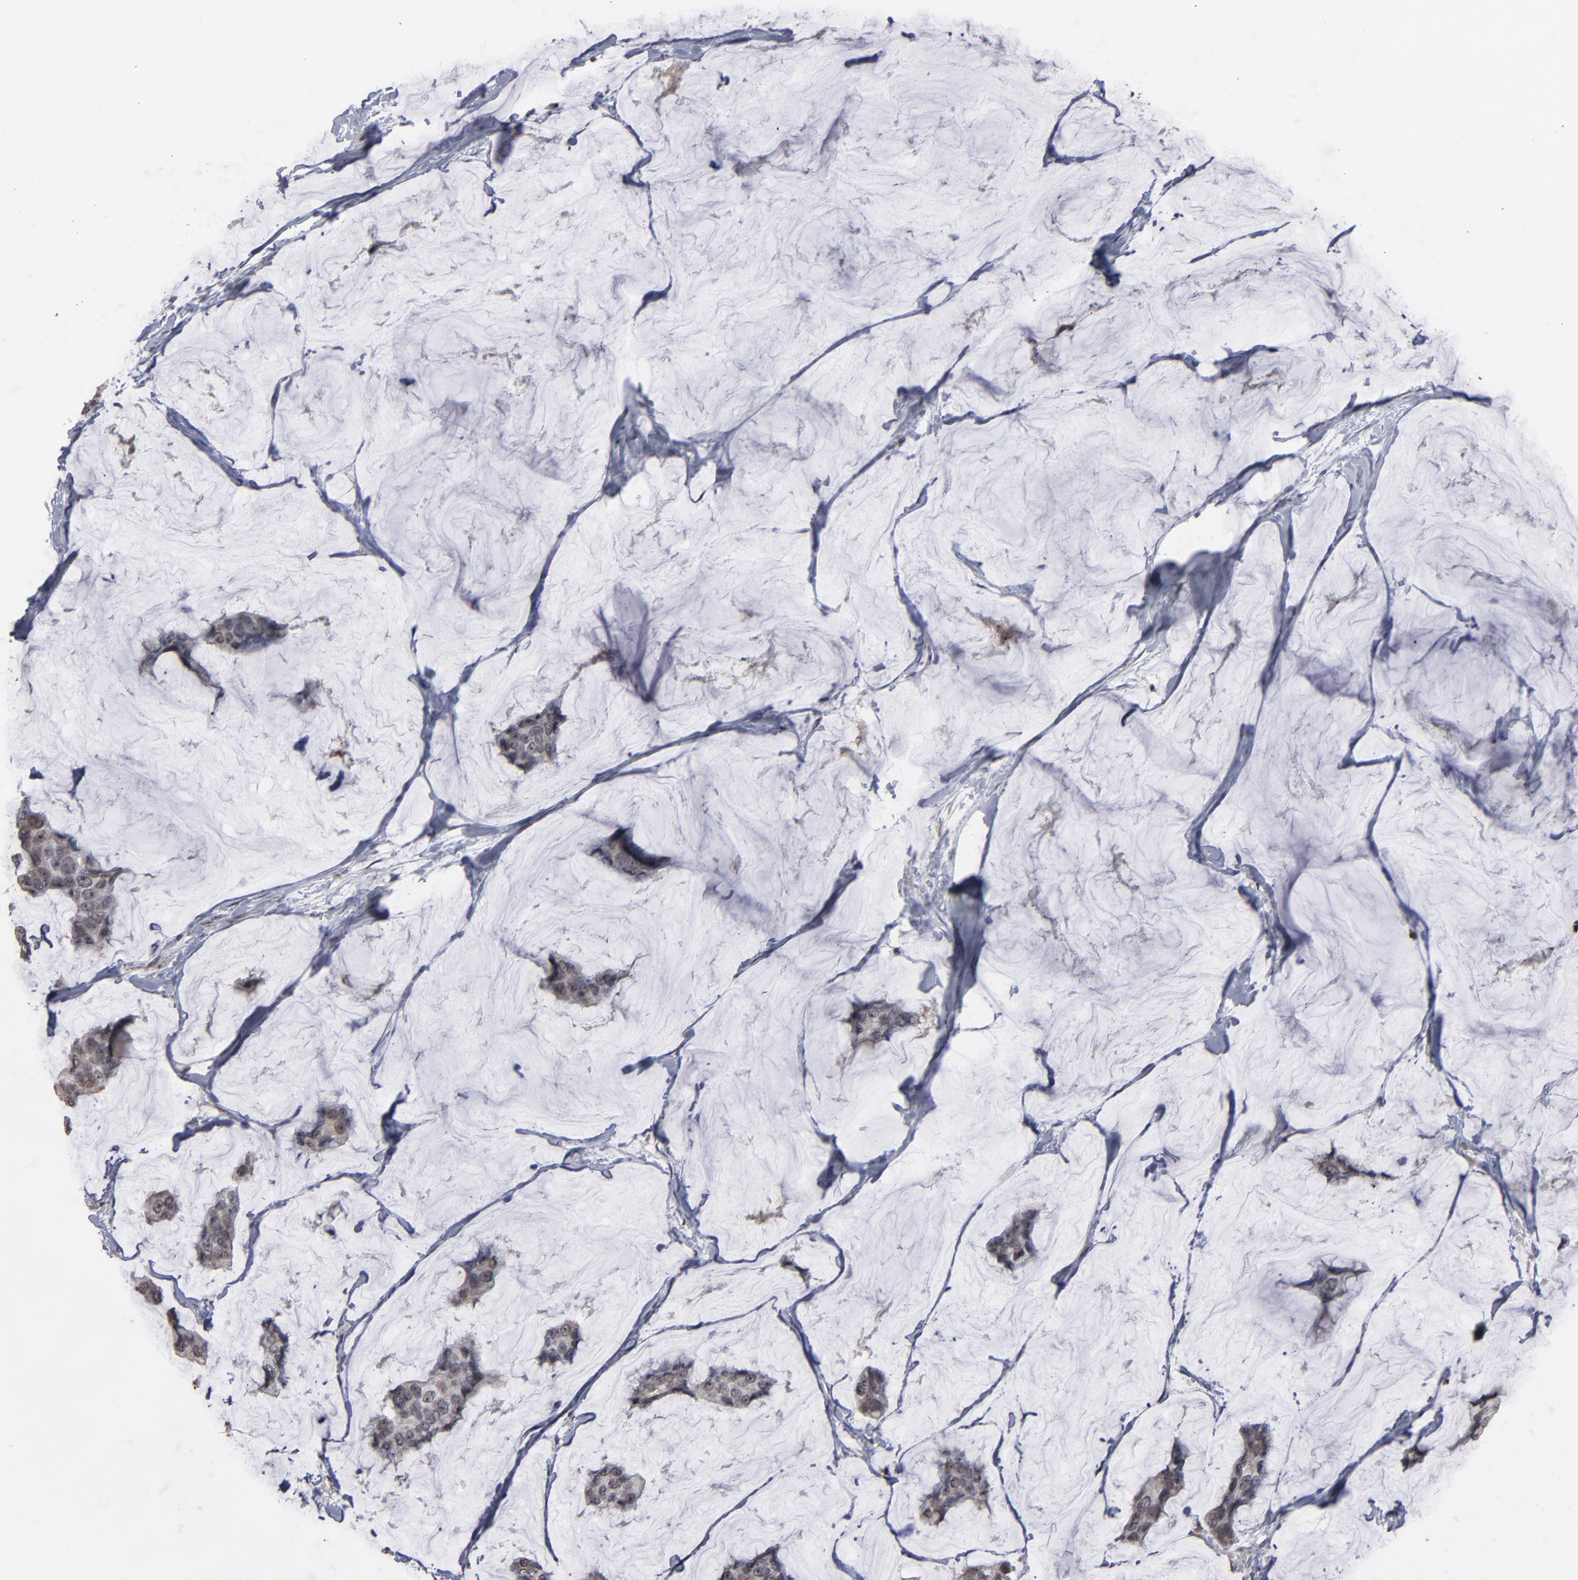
{"staining": {"intensity": "weak", "quantity": ">75%", "location": "cytoplasmic/membranous"}, "tissue": "breast cancer", "cell_type": "Tumor cells", "image_type": "cancer", "snomed": [{"axis": "morphology", "description": "Normal tissue, NOS"}, {"axis": "morphology", "description": "Duct carcinoma"}, {"axis": "topography", "description": "Breast"}], "caption": "A histopathology image of breast infiltrating ductal carcinoma stained for a protein displays weak cytoplasmic/membranous brown staining in tumor cells. Immunohistochemistry stains the protein of interest in brown and the nuclei are stained blue.", "gene": "SLC22A17", "patient": {"sex": "female", "age": 50}}